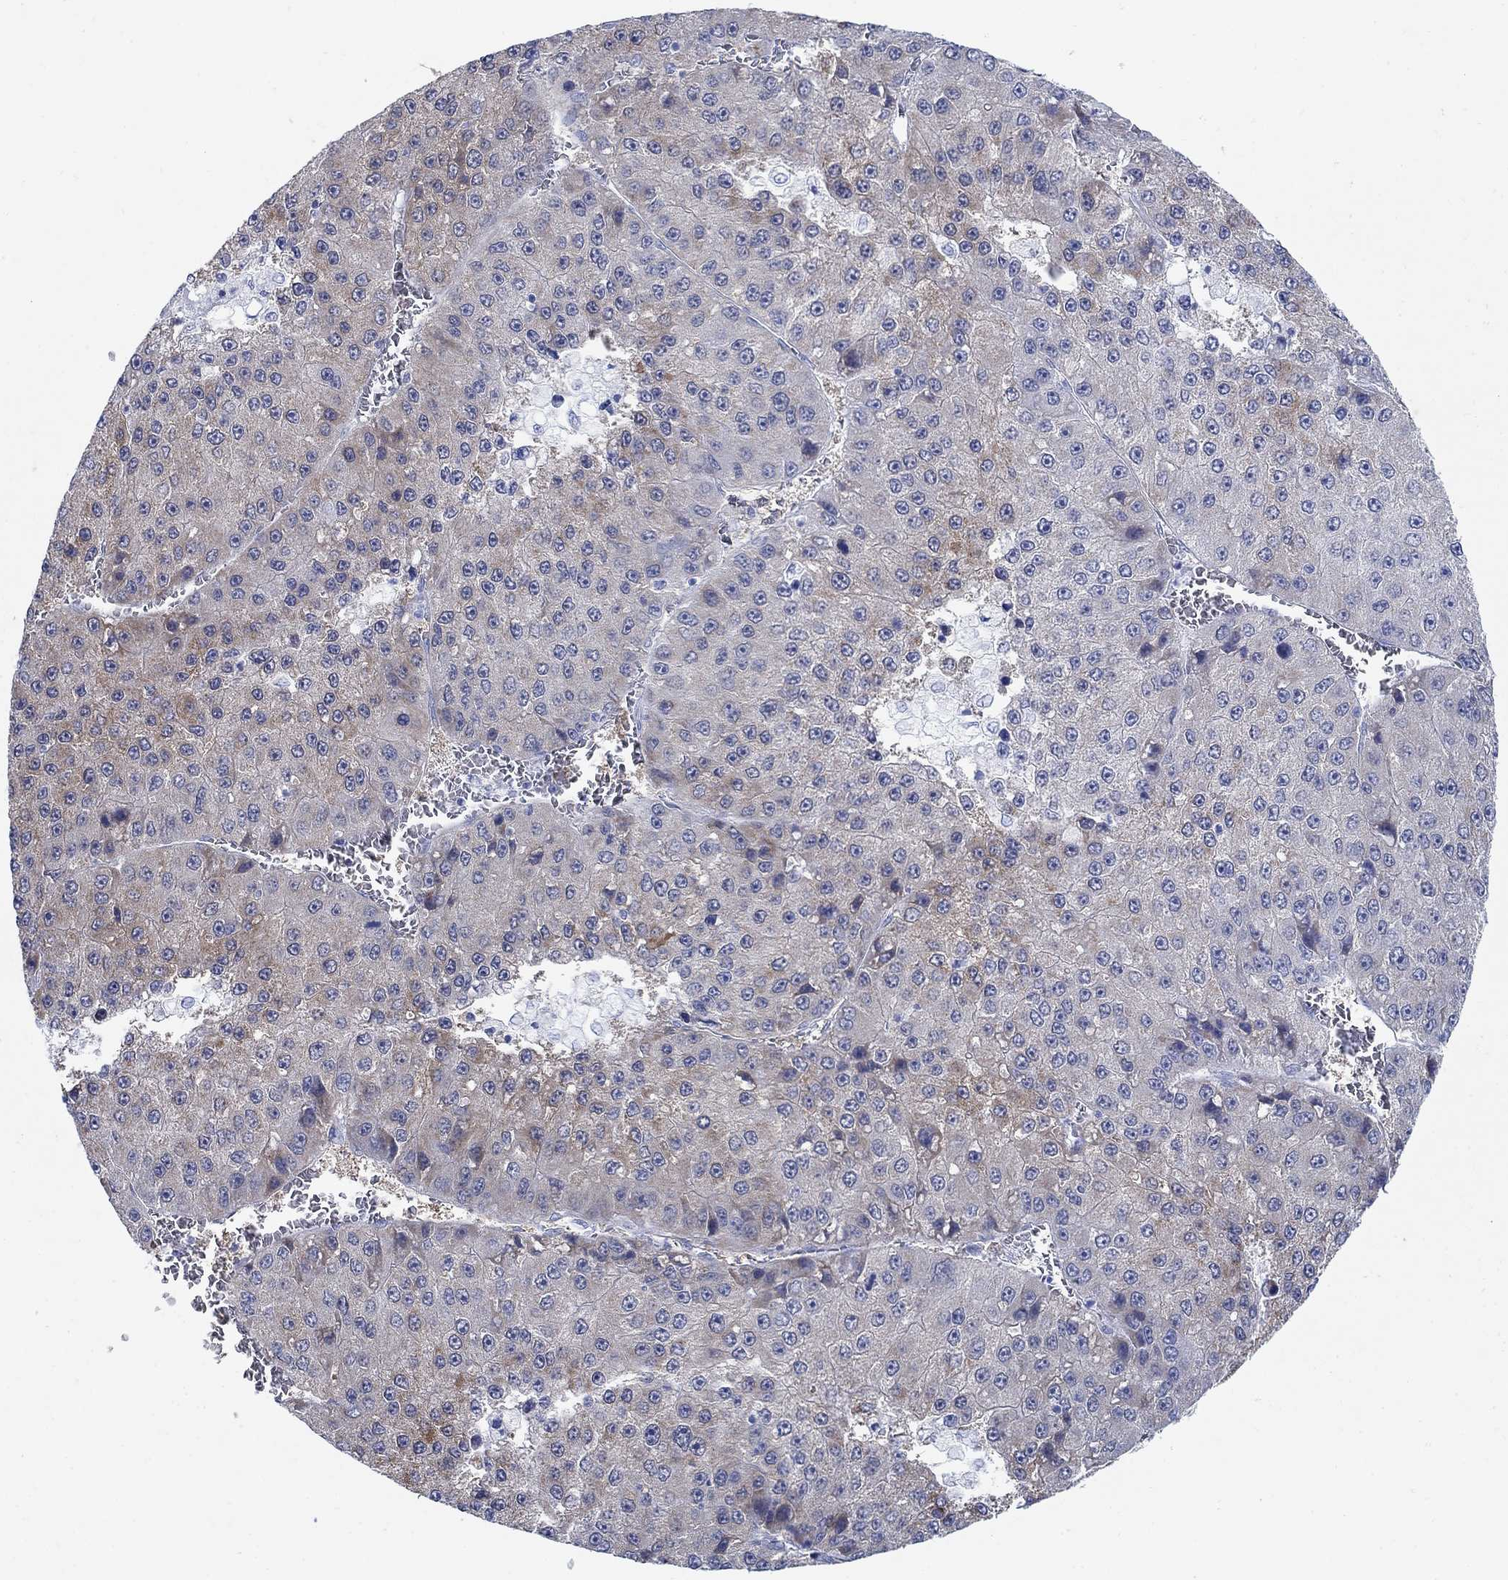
{"staining": {"intensity": "weak", "quantity": "25%-75%", "location": "cytoplasmic/membranous"}, "tissue": "liver cancer", "cell_type": "Tumor cells", "image_type": "cancer", "snomed": [{"axis": "morphology", "description": "Carcinoma, Hepatocellular, NOS"}, {"axis": "topography", "description": "Liver"}], "caption": "The image shows immunohistochemical staining of liver cancer (hepatocellular carcinoma). There is weak cytoplasmic/membranous positivity is appreciated in about 25%-75% of tumor cells.", "gene": "ZDHHC14", "patient": {"sex": "female", "age": 73}}